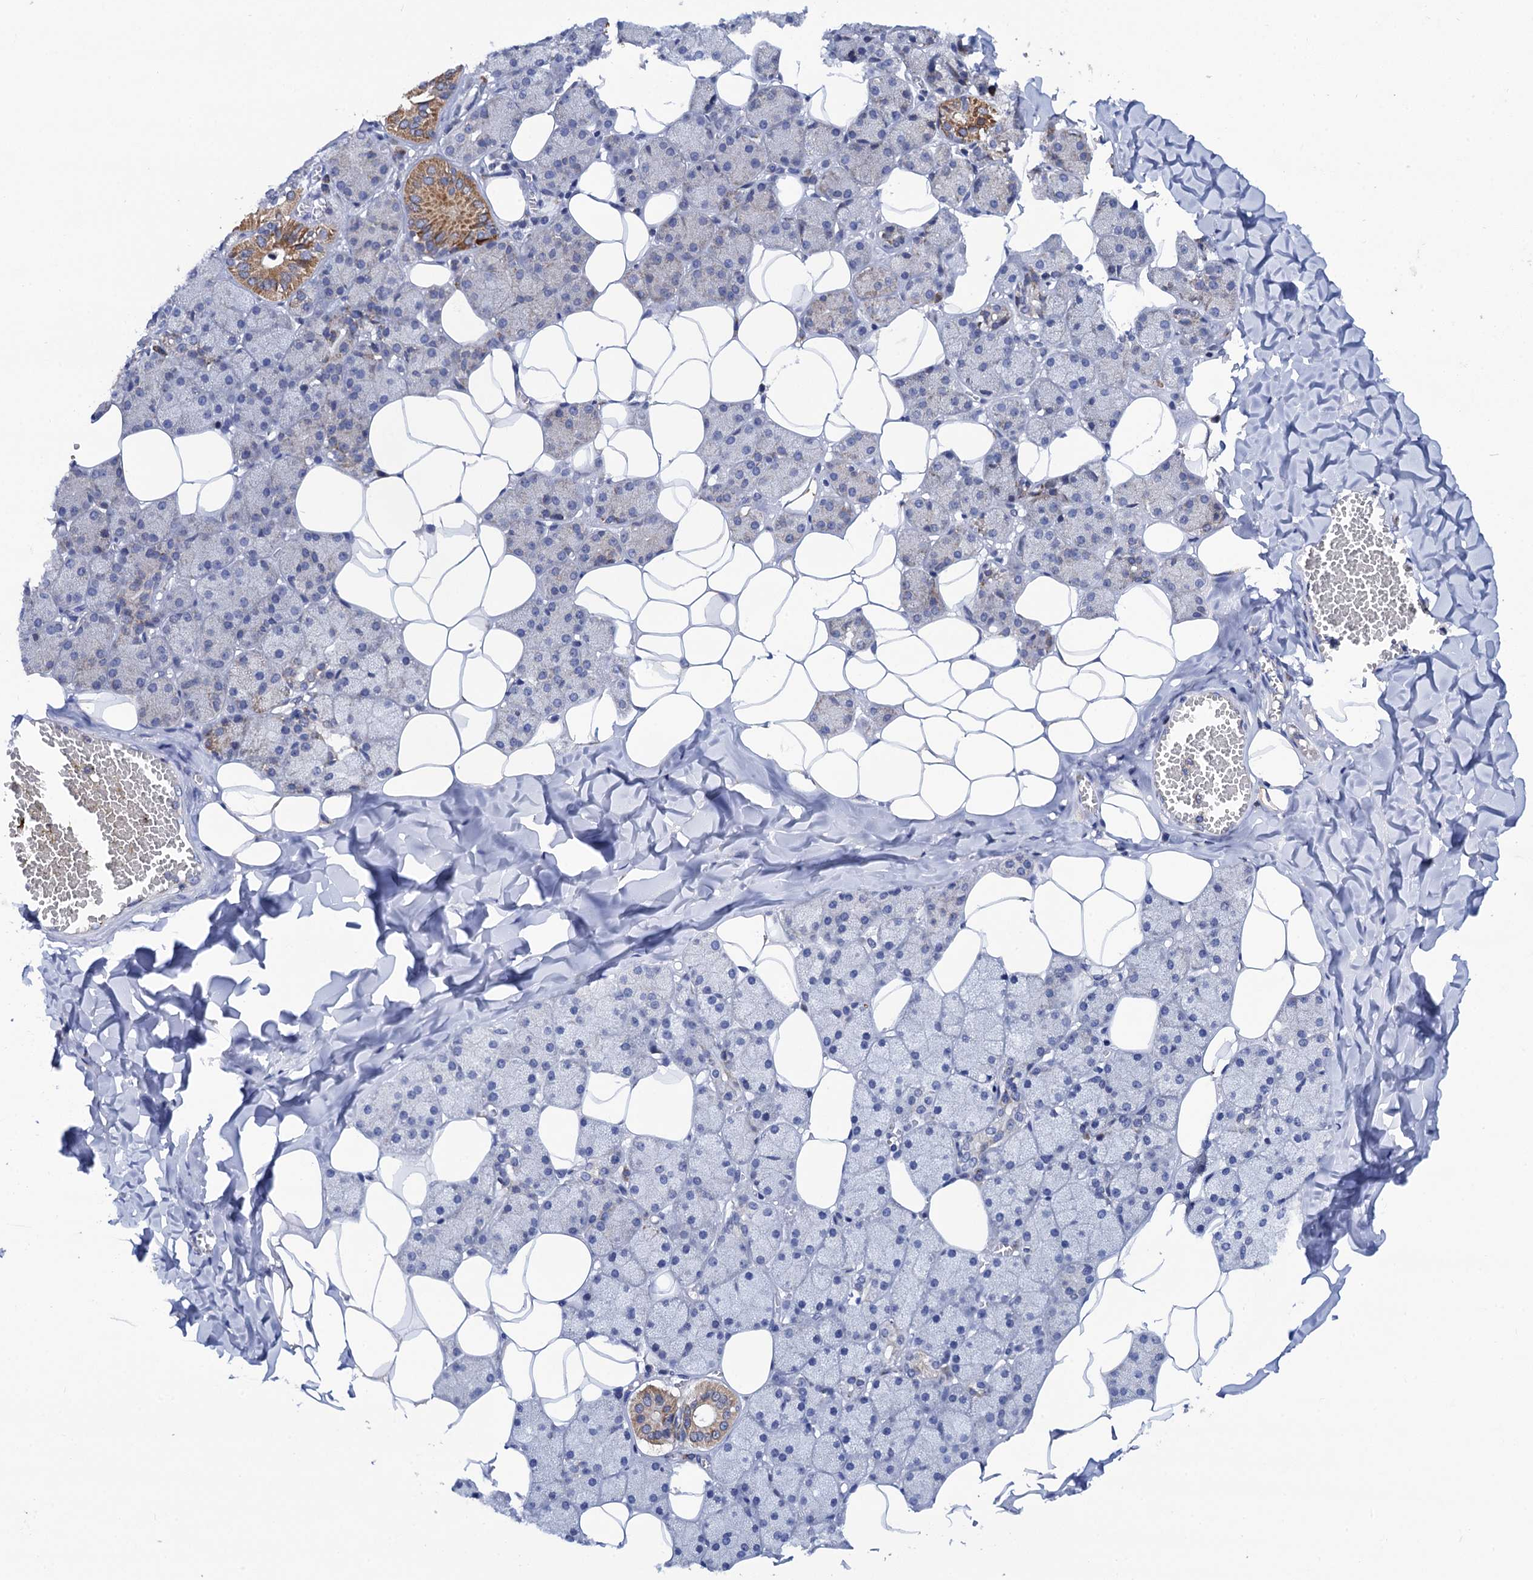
{"staining": {"intensity": "moderate", "quantity": "<25%", "location": "cytoplasmic/membranous"}, "tissue": "salivary gland", "cell_type": "Glandular cells", "image_type": "normal", "snomed": [{"axis": "morphology", "description": "Normal tissue, NOS"}, {"axis": "topography", "description": "Salivary gland"}], "caption": "A low amount of moderate cytoplasmic/membranous positivity is seen in approximately <25% of glandular cells in normal salivary gland.", "gene": "PTCD3", "patient": {"sex": "female", "age": 33}}